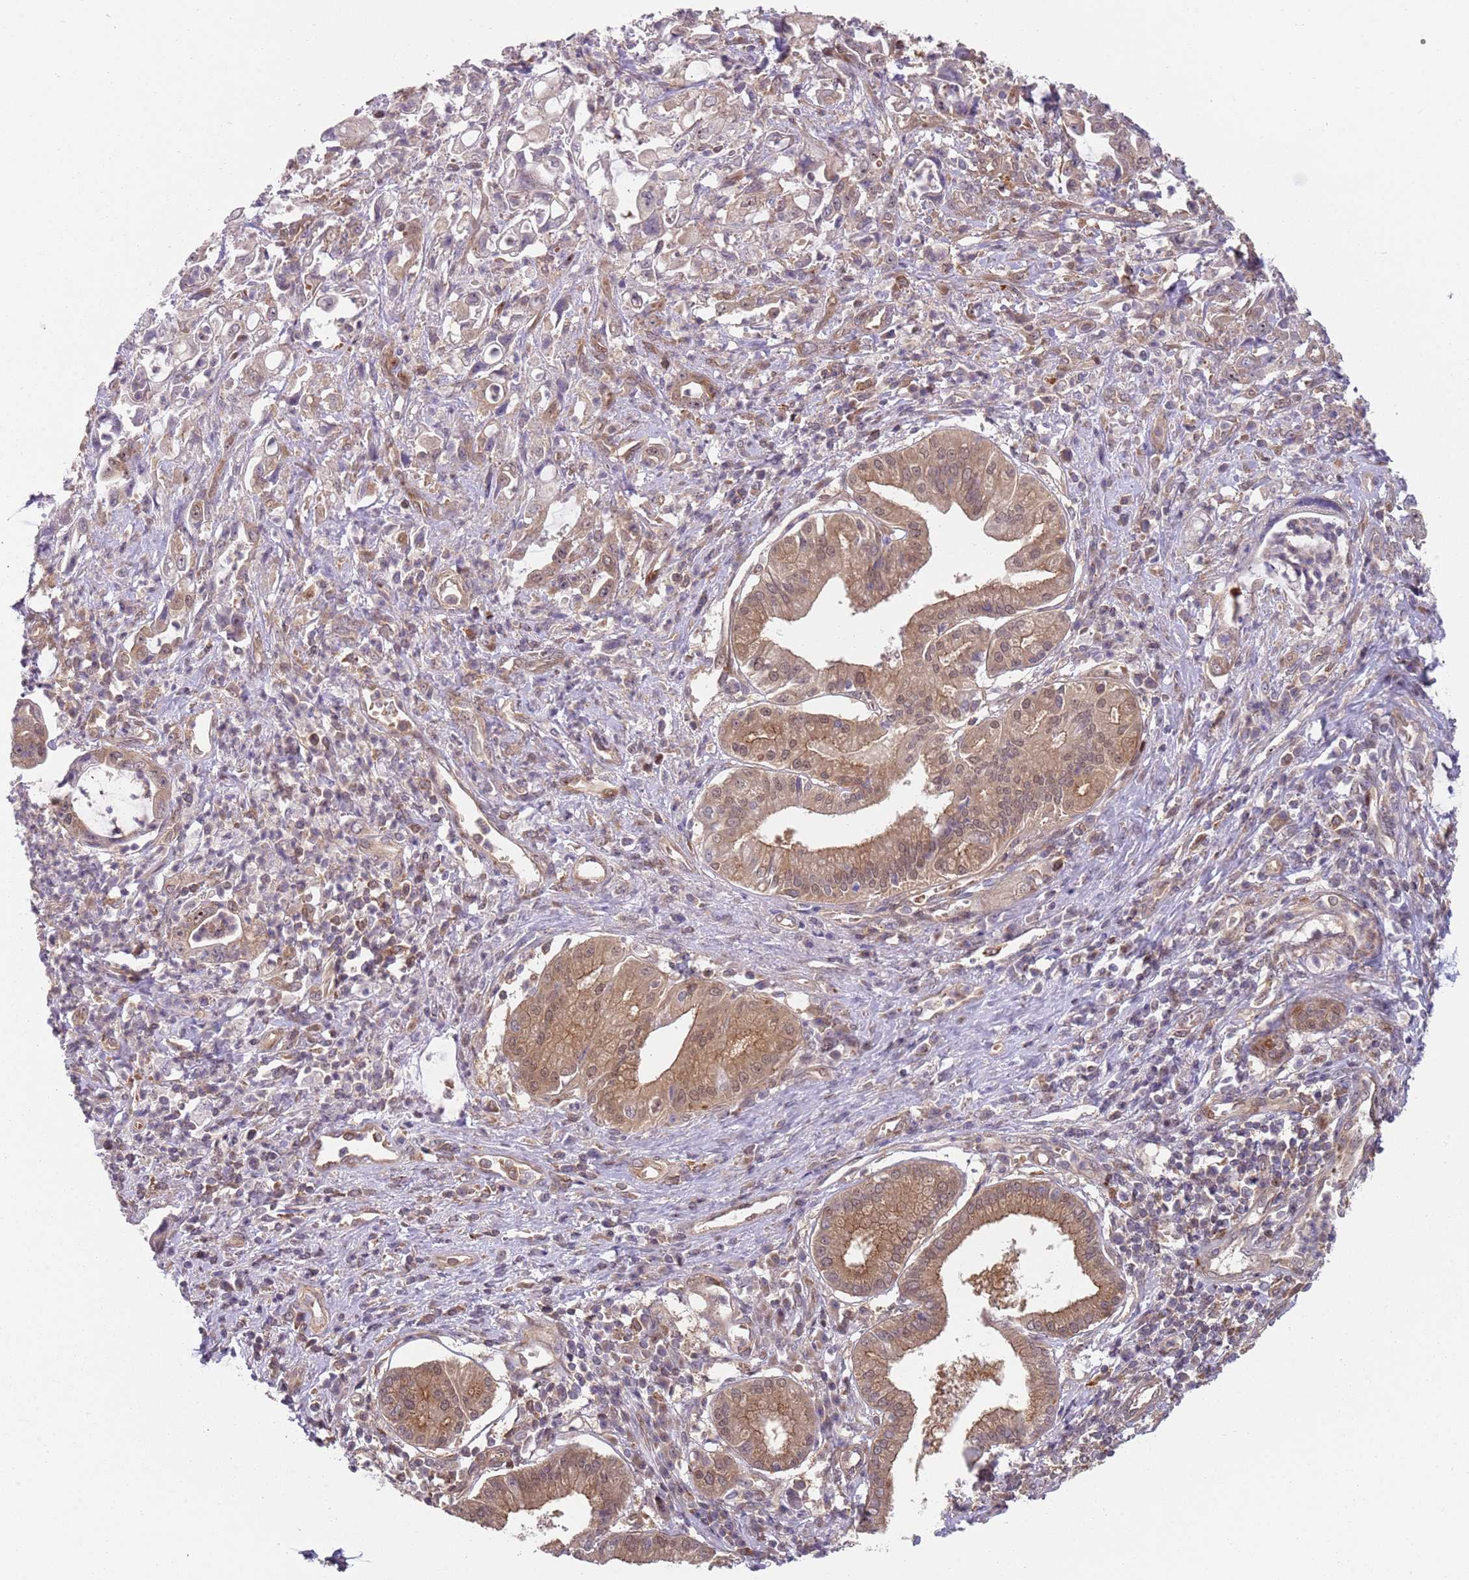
{"staining": {"intensity": "moderate", "quantity": ">75%", "location": "cytoplasmic/membranous,nuclear"}, "tissue": "pancreatic cancer", "cell_type": "Tumor cells", "image_type": "cancer", "snomed": [{"axis": "morphology", "description": "Adenocarcinoma, NOS"}, {"axis": "topography", "description": "Pancreas"}], "caption": "A high-resolution image shows IHC staining of pancreatic adenocarcinoma, which exhibits moderate cytoplasmic/membranous and nuclear expression in about >75% of tumor cells.", "gene": "GGA1", "patient": {"sex": "female", "age": 61}}